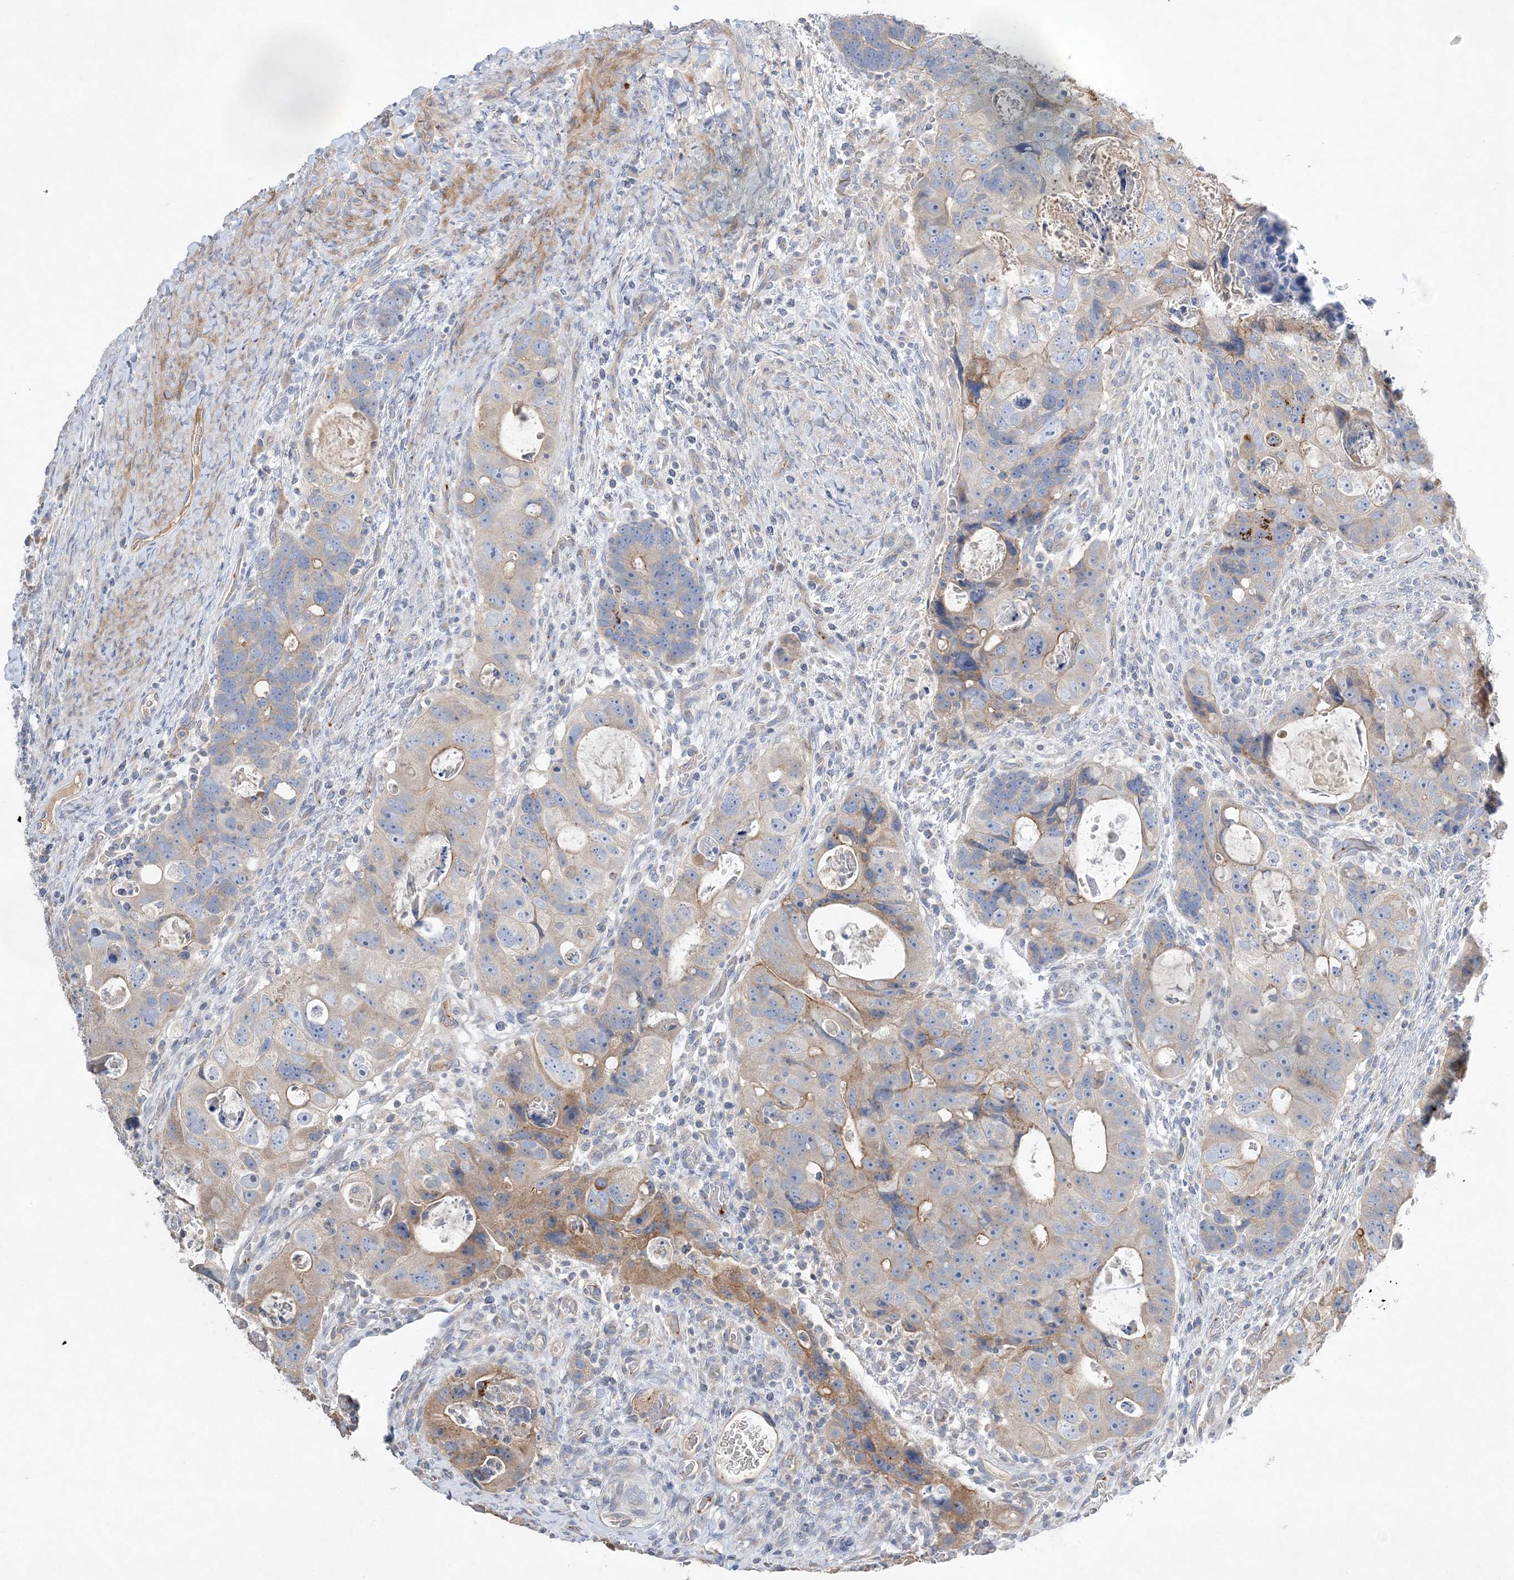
{"staining": {"intensity": "moderate", "quantity": "<25%", "location": "cytoplasmic/membranous"}, "tissue": "colorectal cancer", "cell_type": "Tumor cells", "image_type": "cancer", "snomed": [{"axis": "morphology", "description": "Adenocarcinoma, NOS"}, {"axis": "topography", "description": "Rectum"}], "caption": "Immunohistochemistry (IHC) photomicrograph of neoplastic tissue: colorectal cancer (adenocarcinoma) stained using immunohistochemistry demonstrates low levels of moderate protein expression localized specifically in the cytoplasmic/membranous of tumor cells, appearing as a cytoplasmic/membranous brown color.", "gene": "ADCK2", "patient": {"sex": "male", "age": 59}}